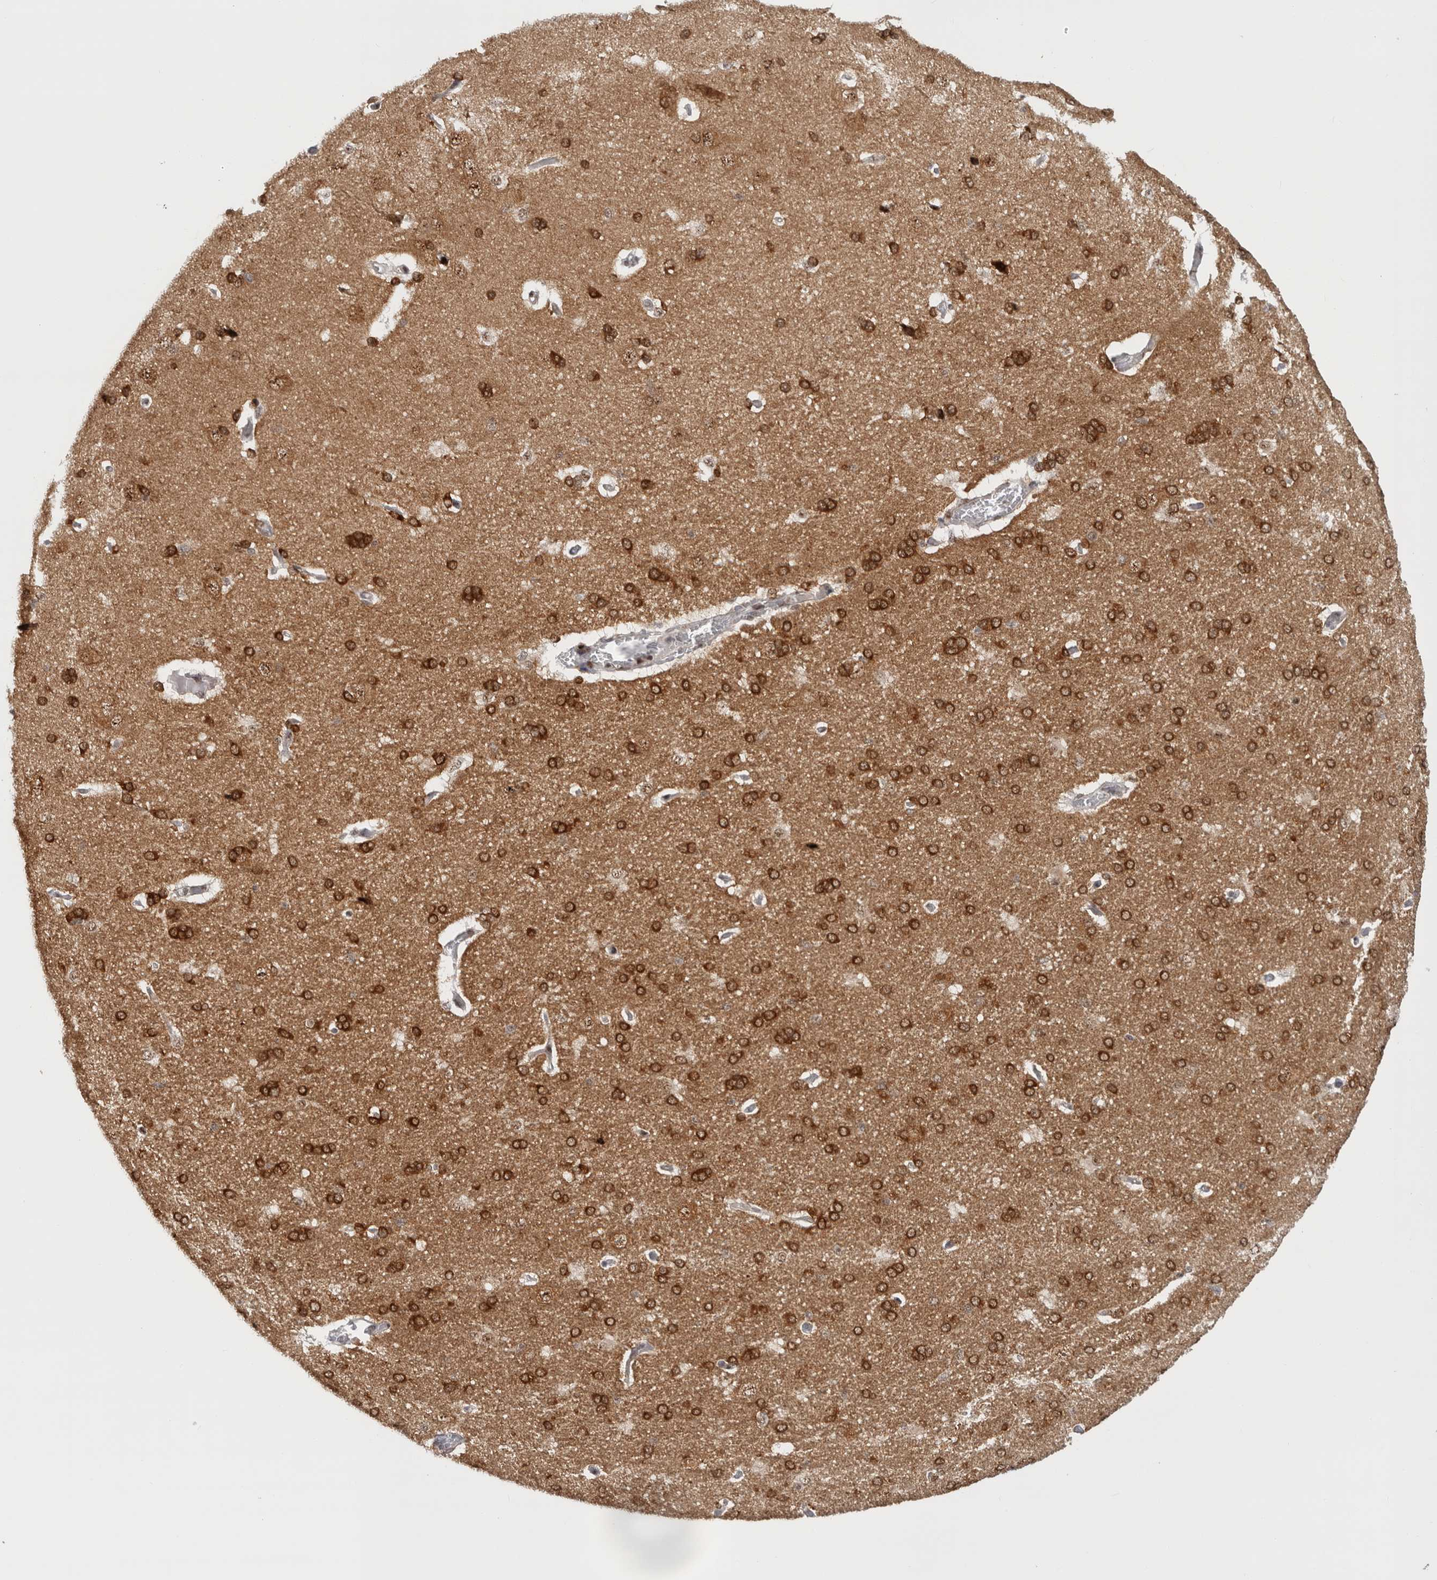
{"staining": {"intensity": "negative", "quantity": "none", "location": "none"}, "tissue": "cerebral cortex", "cell_type": "Endothelial cells", "image_type": "normal", "snomed": [{"axis": "morphology", "description": "Normal tissue, NOS"}, {"axis": "topography", "description": "Cerebral cortex"}], "caption": "IHC histopathology image of normal cerebral cortex: cerebral cortex stained with DAB (3,3'-diaminobenzidine) shows no significant protein positivity in endothelial cells.", "gene": "MKNK1", "patient": {"sex": "male", "age": 62}}